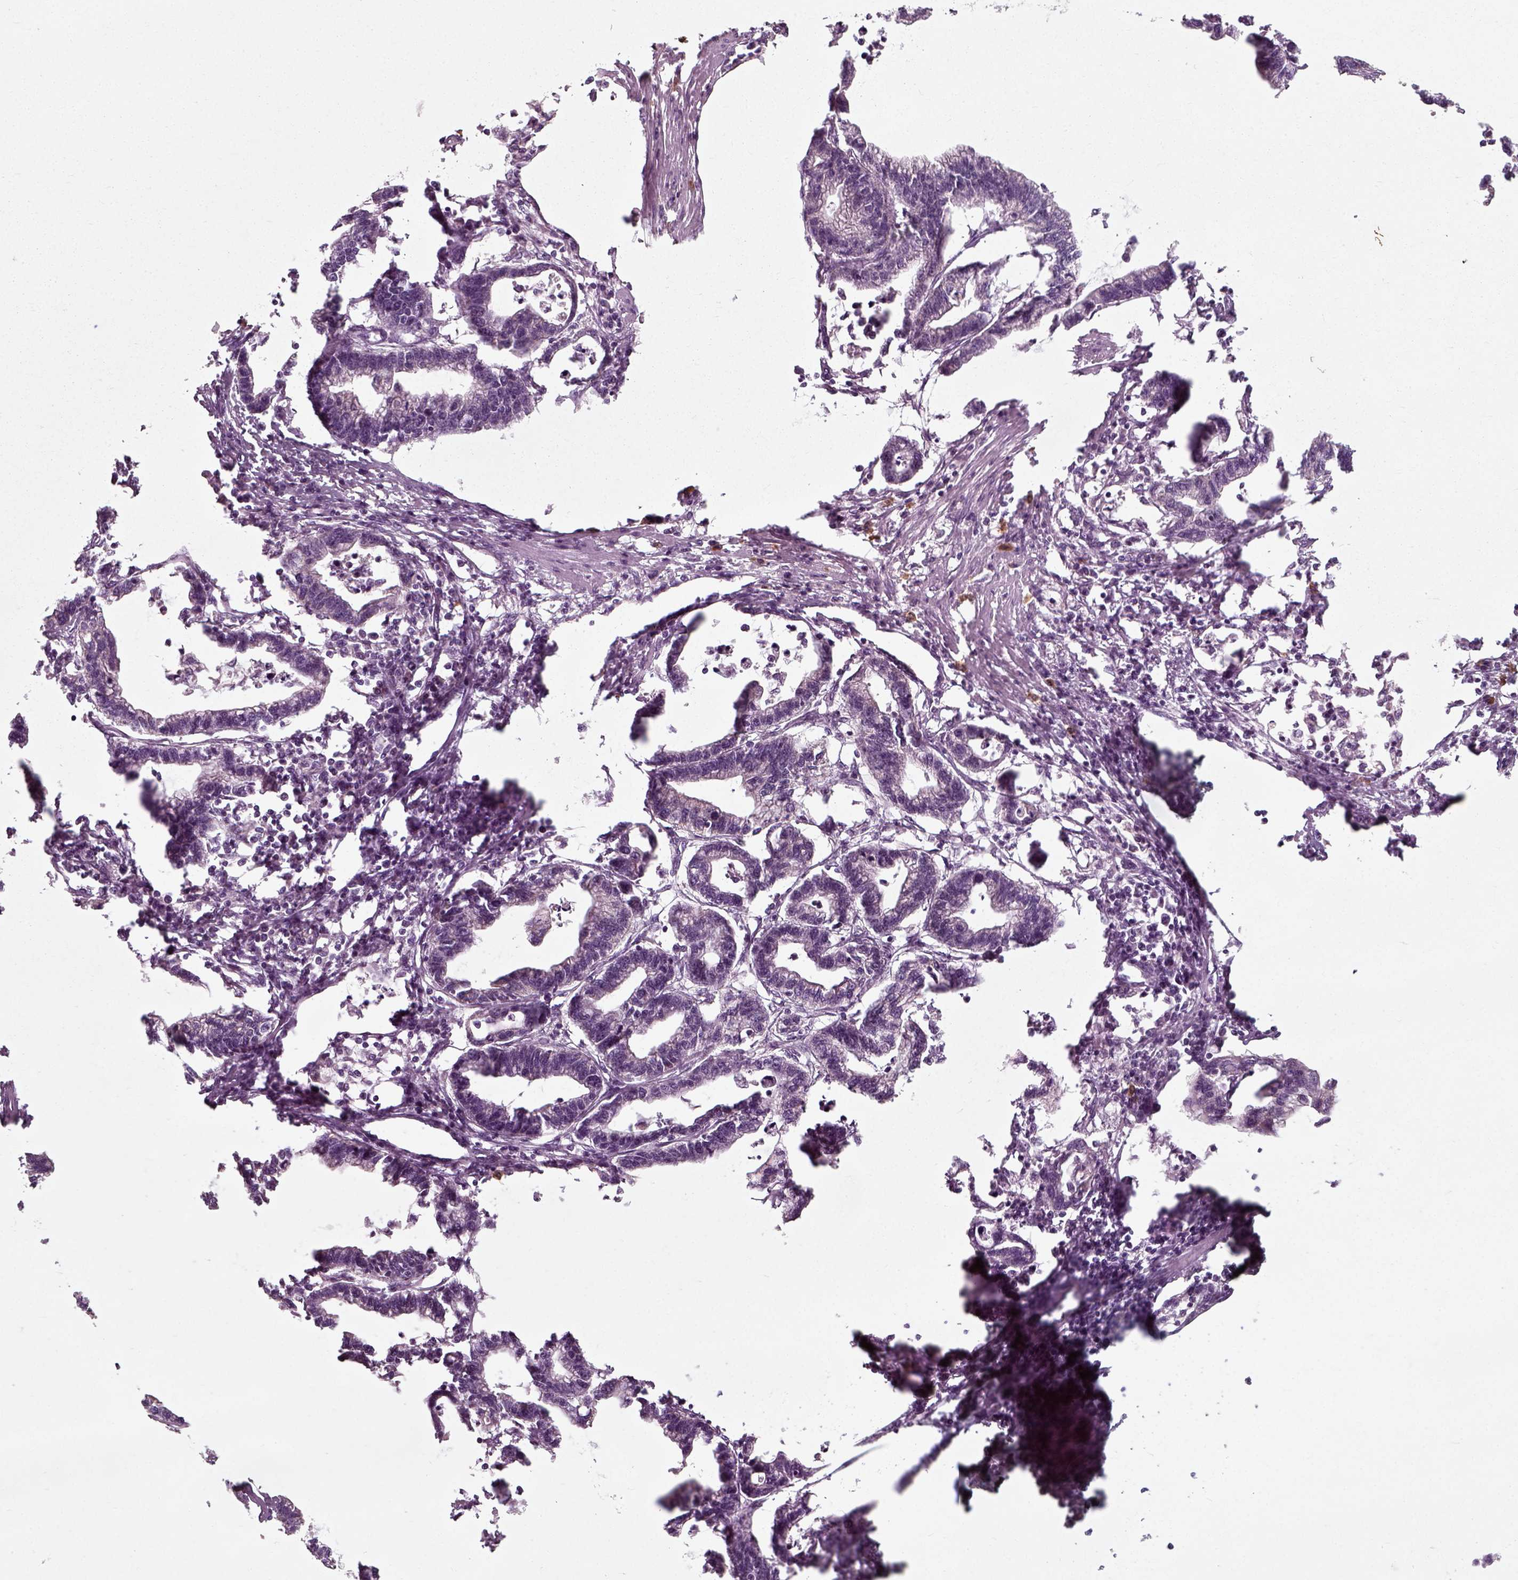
{"staining": {"intensity": "negative", "quantity": "none", "location": "none"}, "tissue": "stomach cancer", "cell_type": "Tumor cells", "image_type": "cancer", "snomed": [{"axis": "morphology", "description": "Adenocarcinoma, NOS"}, {"axis": "topography", "description": "Stomach"}], "caption": "Photomicrograph shows no protein expression in tumor cells of stomach cancer (adenocarcinoma) tissue. (Brightfield microscopy of DAB IHC at high magnification).", "gene": "RND2", "patient": {"sex": "male", "age": 83}}